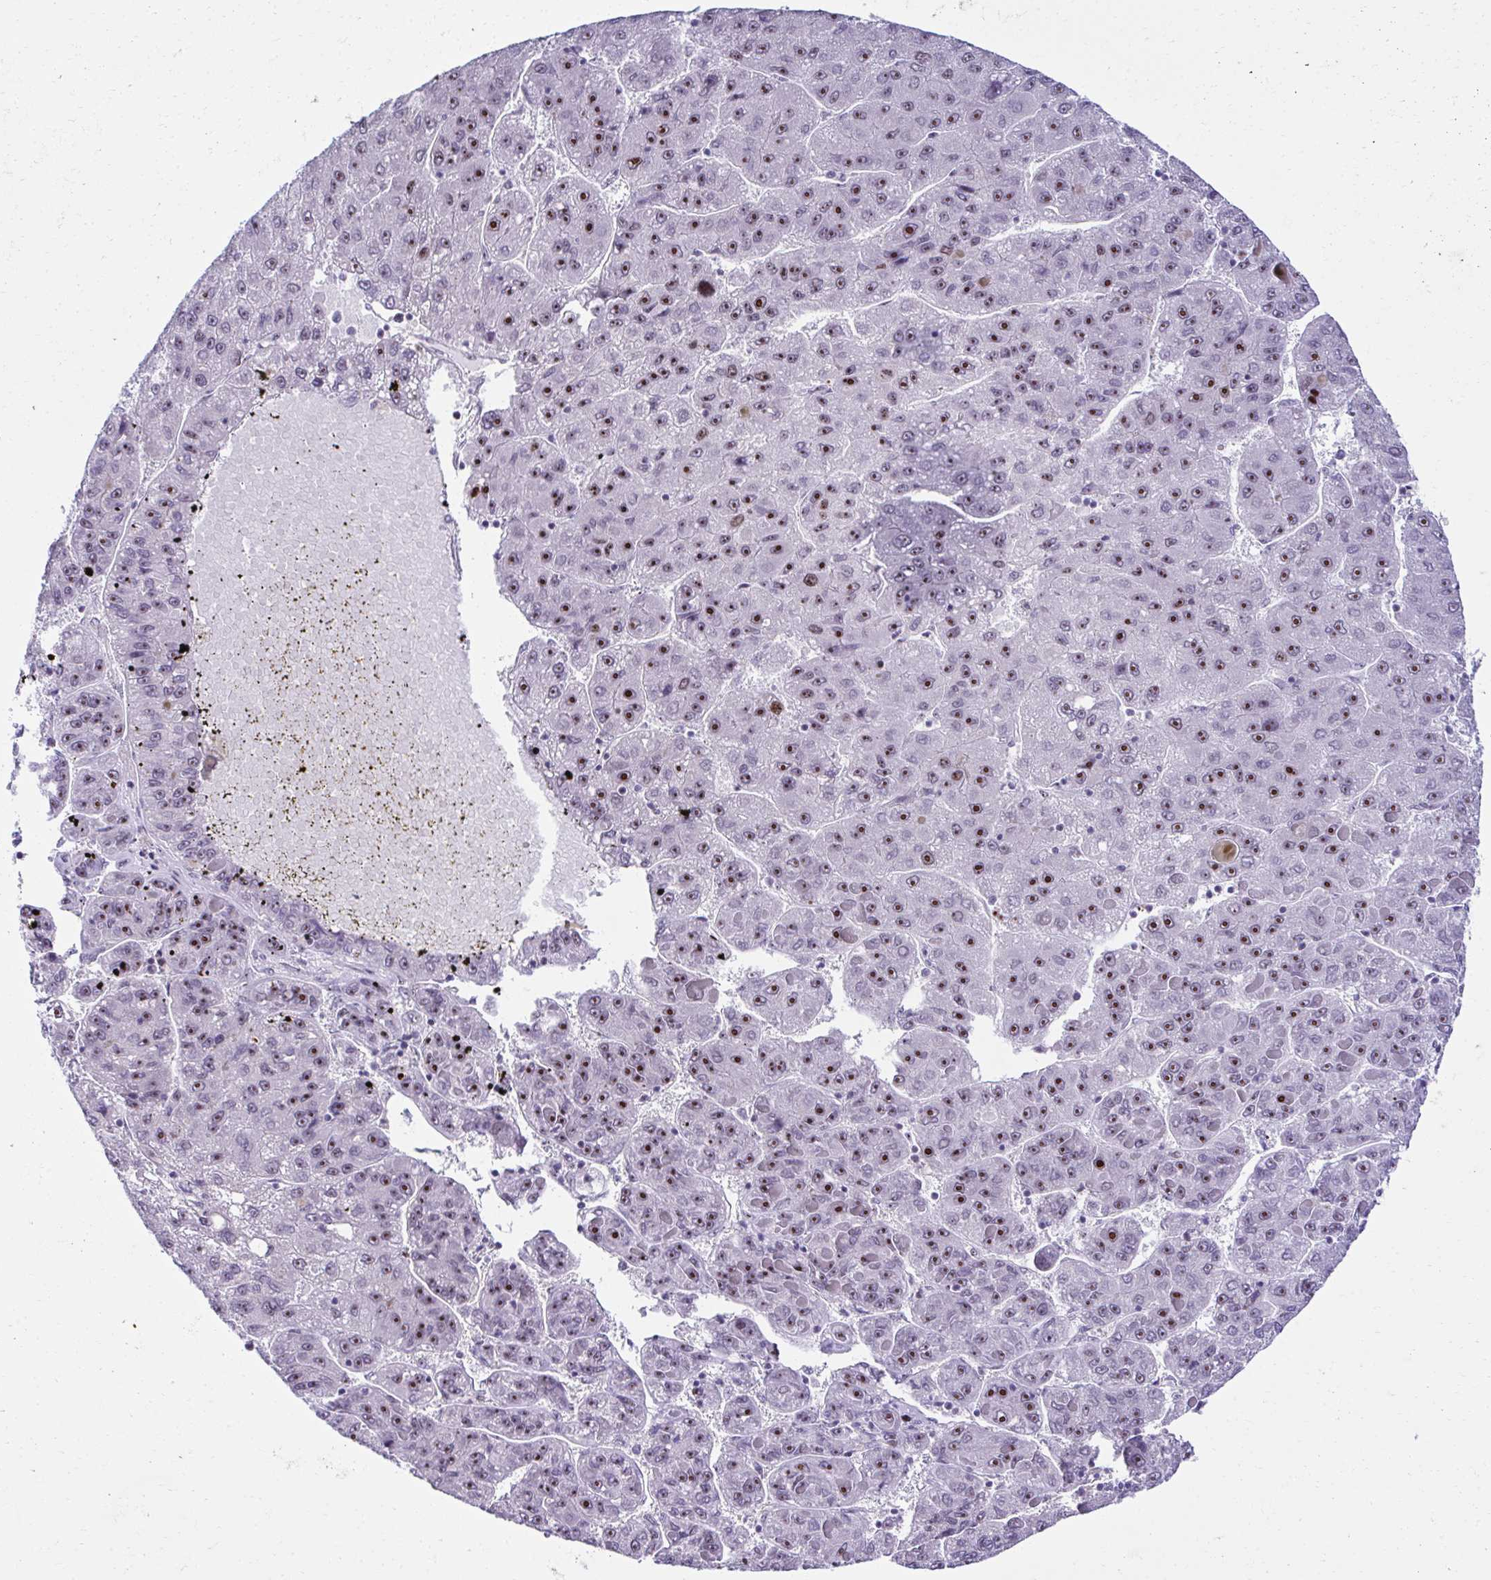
{"staining": {"intensity": "strong", "quantity": "25%-75%", "location": "nuclear"}, "tissue": "liver cancer", "cell_type": "Tumor cells", "image_type": "cancer", "snomed": [{"axis": "morphology", "description": "Carcinoma, Hepatocellular, NOS"}, {"axis": "topography", "description": "Liver"}], "caption": "High-magnification brightfield microscopy of hepatocellular carcinoma (liver) stained with DAB (3,3'-diaminobenzidine) (brown) and counterstained with hematoxylin (blue). tumor cells exhibit strong nuclear staining is appreciated in approximately25%-75% of cells.", "gene": "CEP72", "patient": {"sex": "female", "age": 82}}